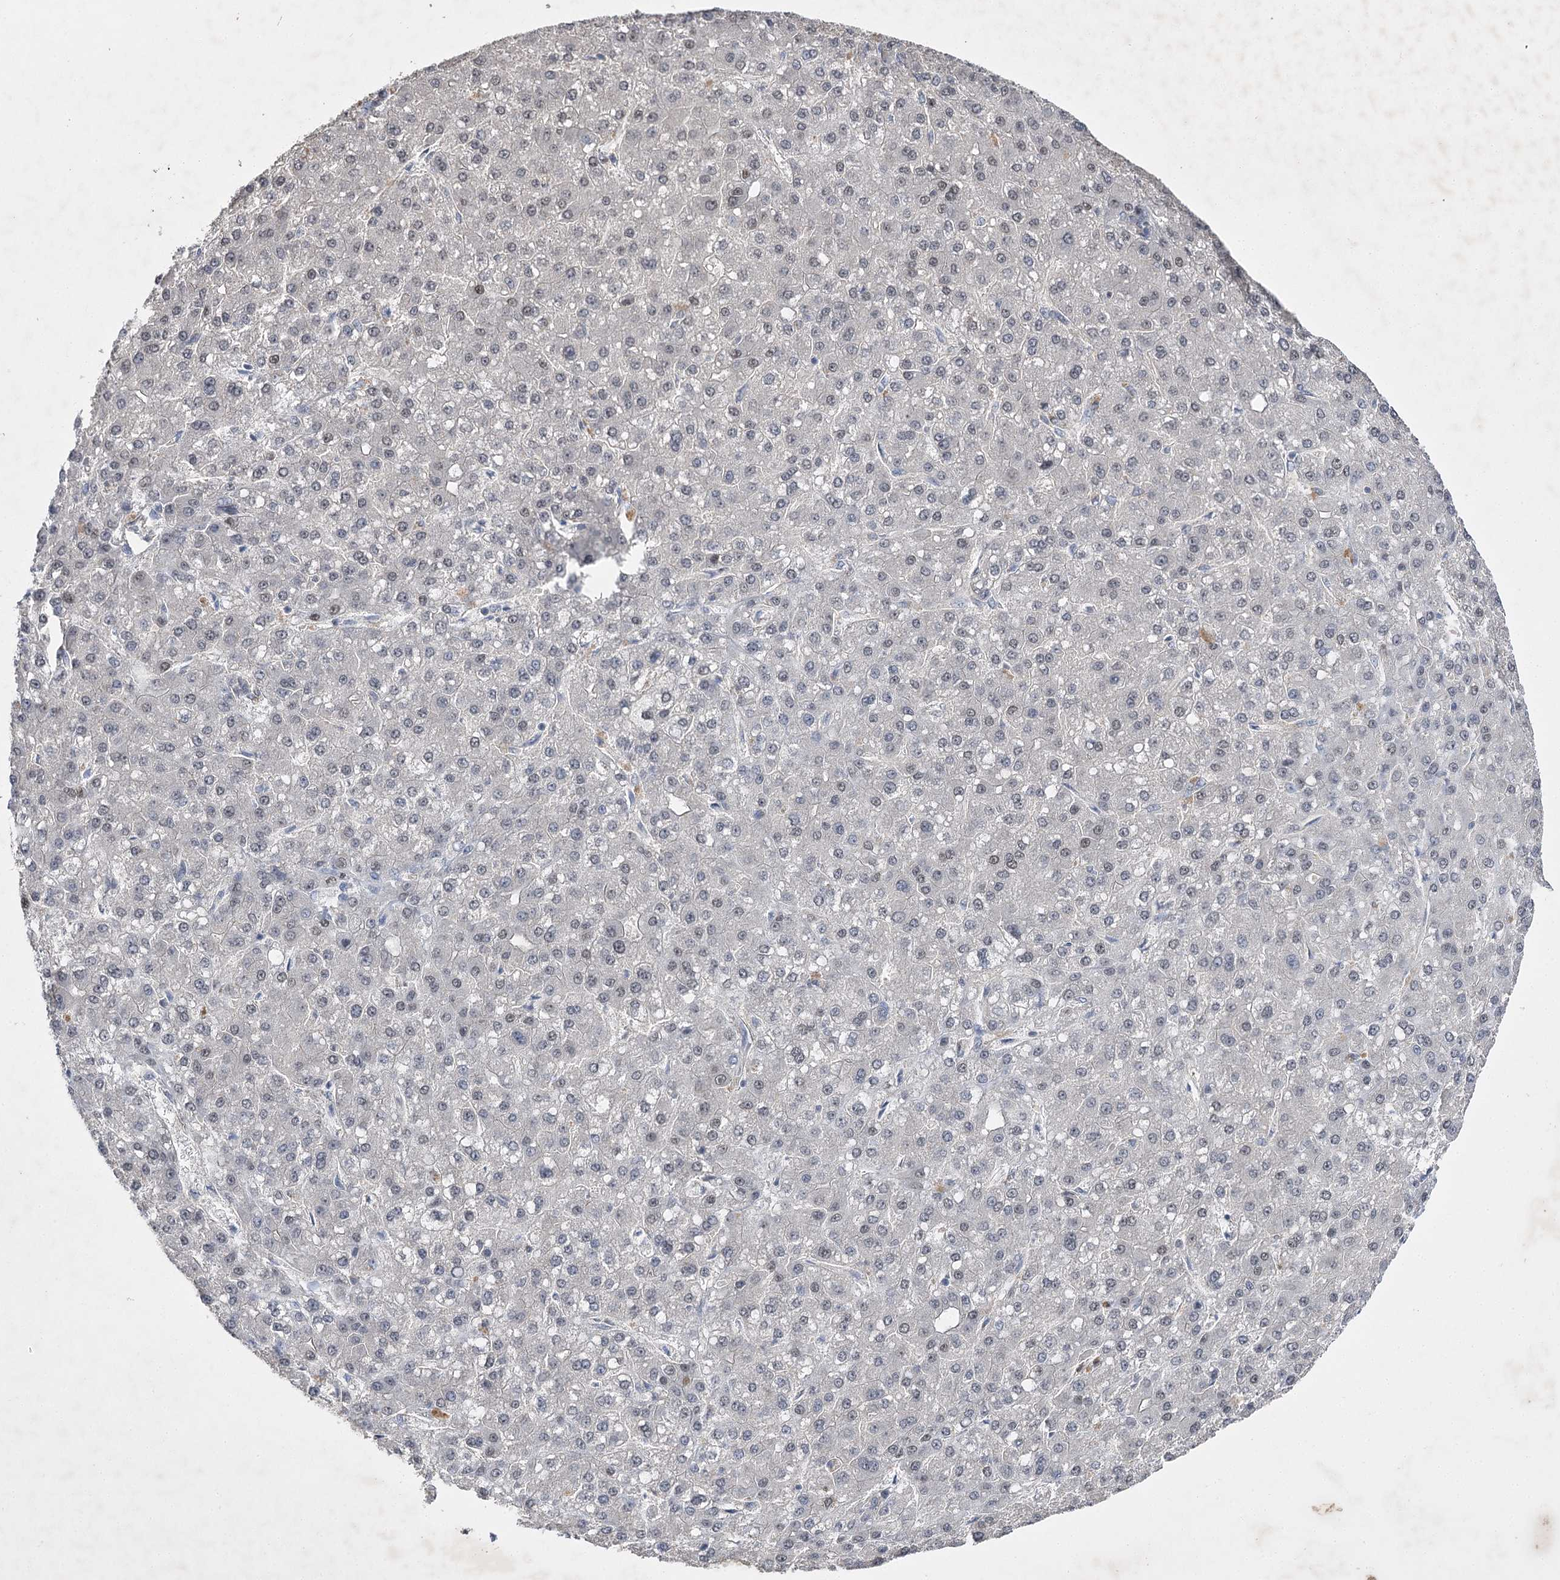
{"staining": {"intensity": "negative", "quantity": "none", "location": "none"}, "tissue": "liver cancer", "cell_type": "Tumor cells", "image_type": "cancer", "snomed": [{"axis": "morphology", "description": "Carcinoma, Hepatocellular, NOS"}, {"axis": "topography", "description": "Liver"}], "caption": "This is a histopathology image of IHC staining of liver cancer (hepatocellular carcinoma), which shows no expression in tumor cells.", "gene": "BCR", "patient": {"sex": "male", "age": 67}}